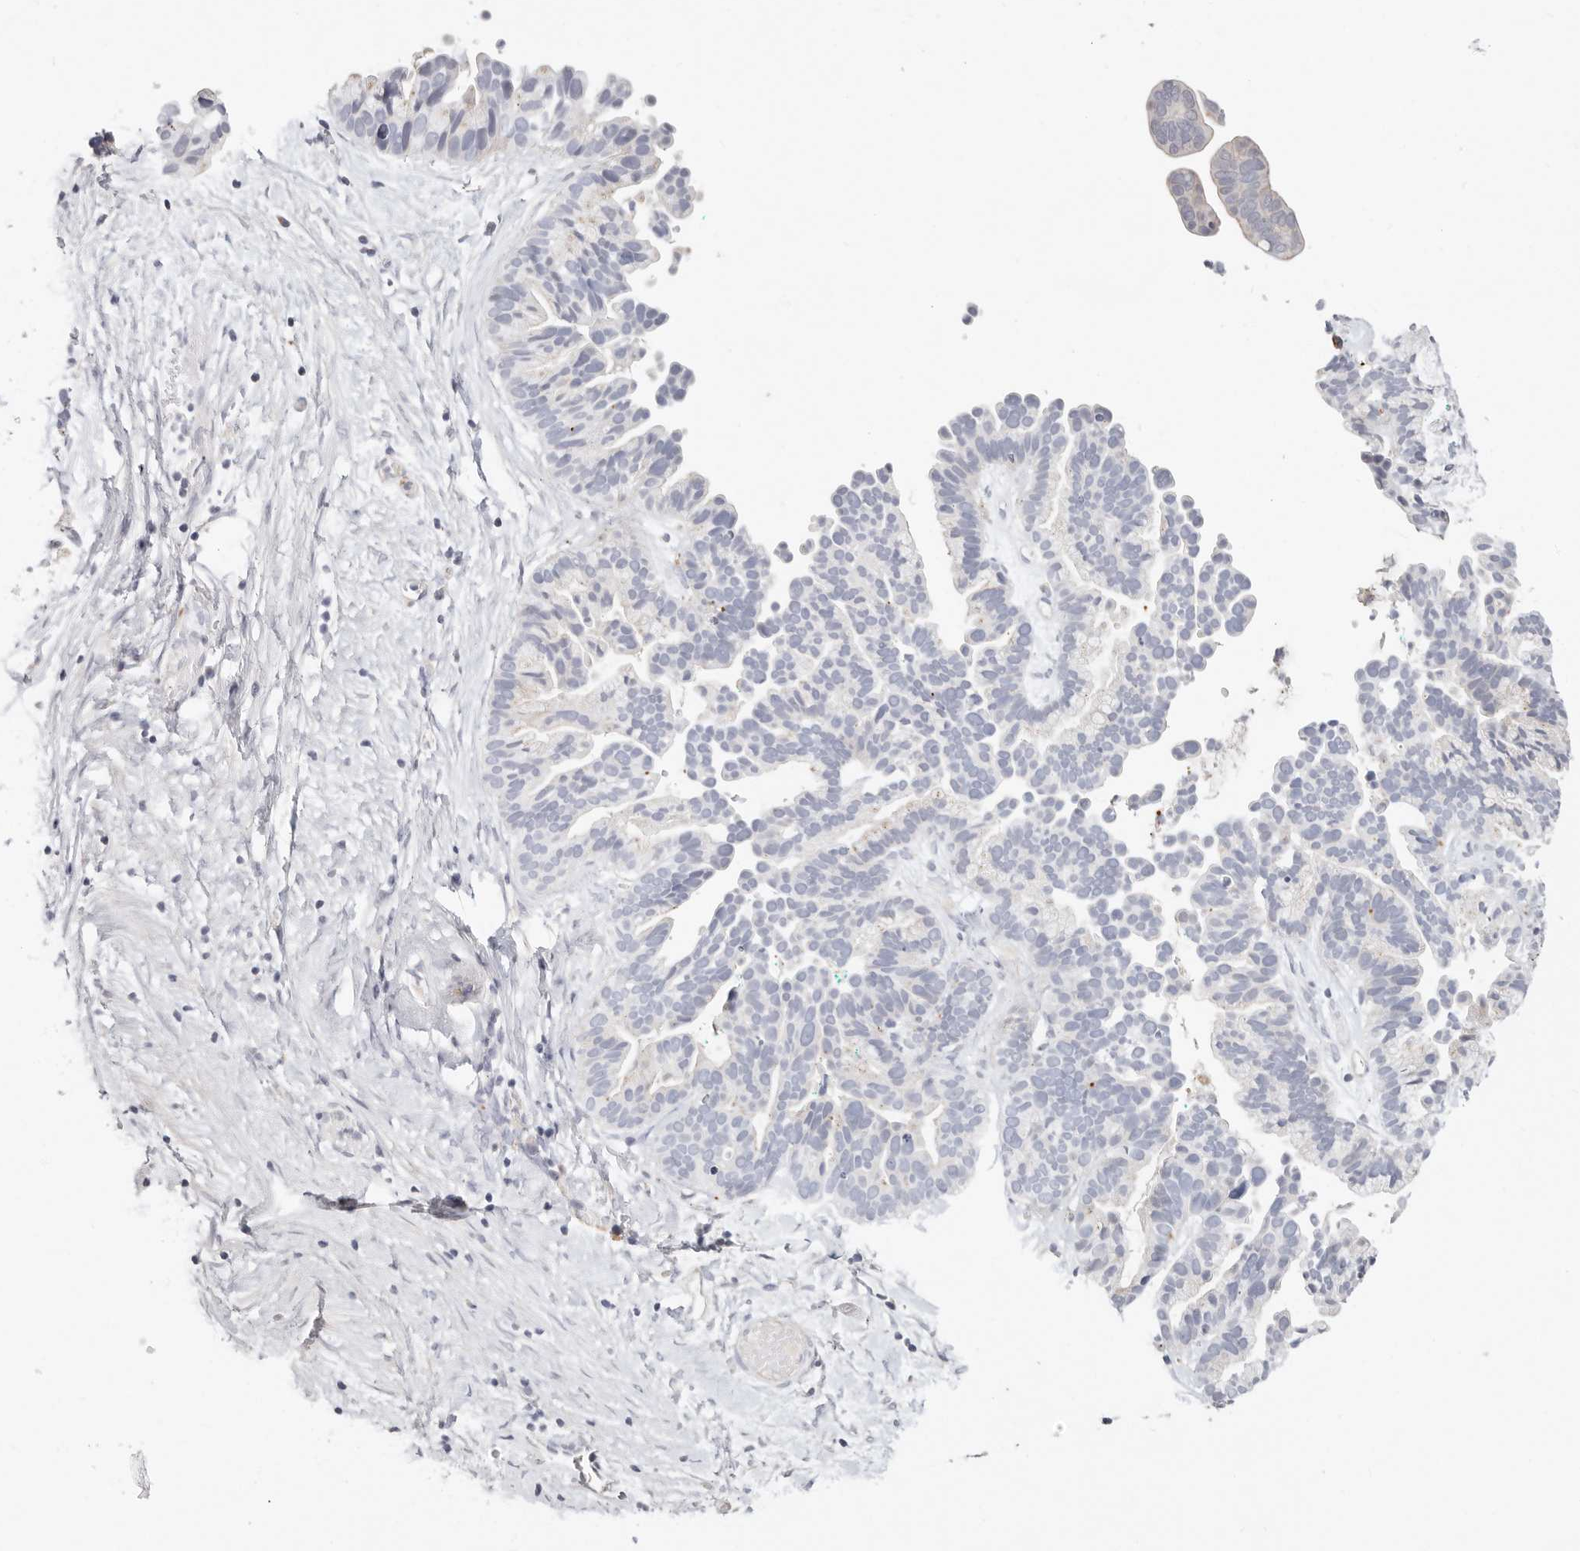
{"staining": {"intensity": "negative", "quantity": "none", "location": "none"}, "tissue": "ovarian cancer", "cell_type": "Tumor cells", "image_type": "cancer", "snomed": [{"axis": "morphology", "description": "Cystadenocarcinoma, serous, NOS"}, {"axis": "topography", "description": "Ovary"}], "caption": "Tumor cells are negative for protein expression in human ovarian cancer.", "gene": "ZRANB1", "patient": {"sex": "female", "age": 56}}